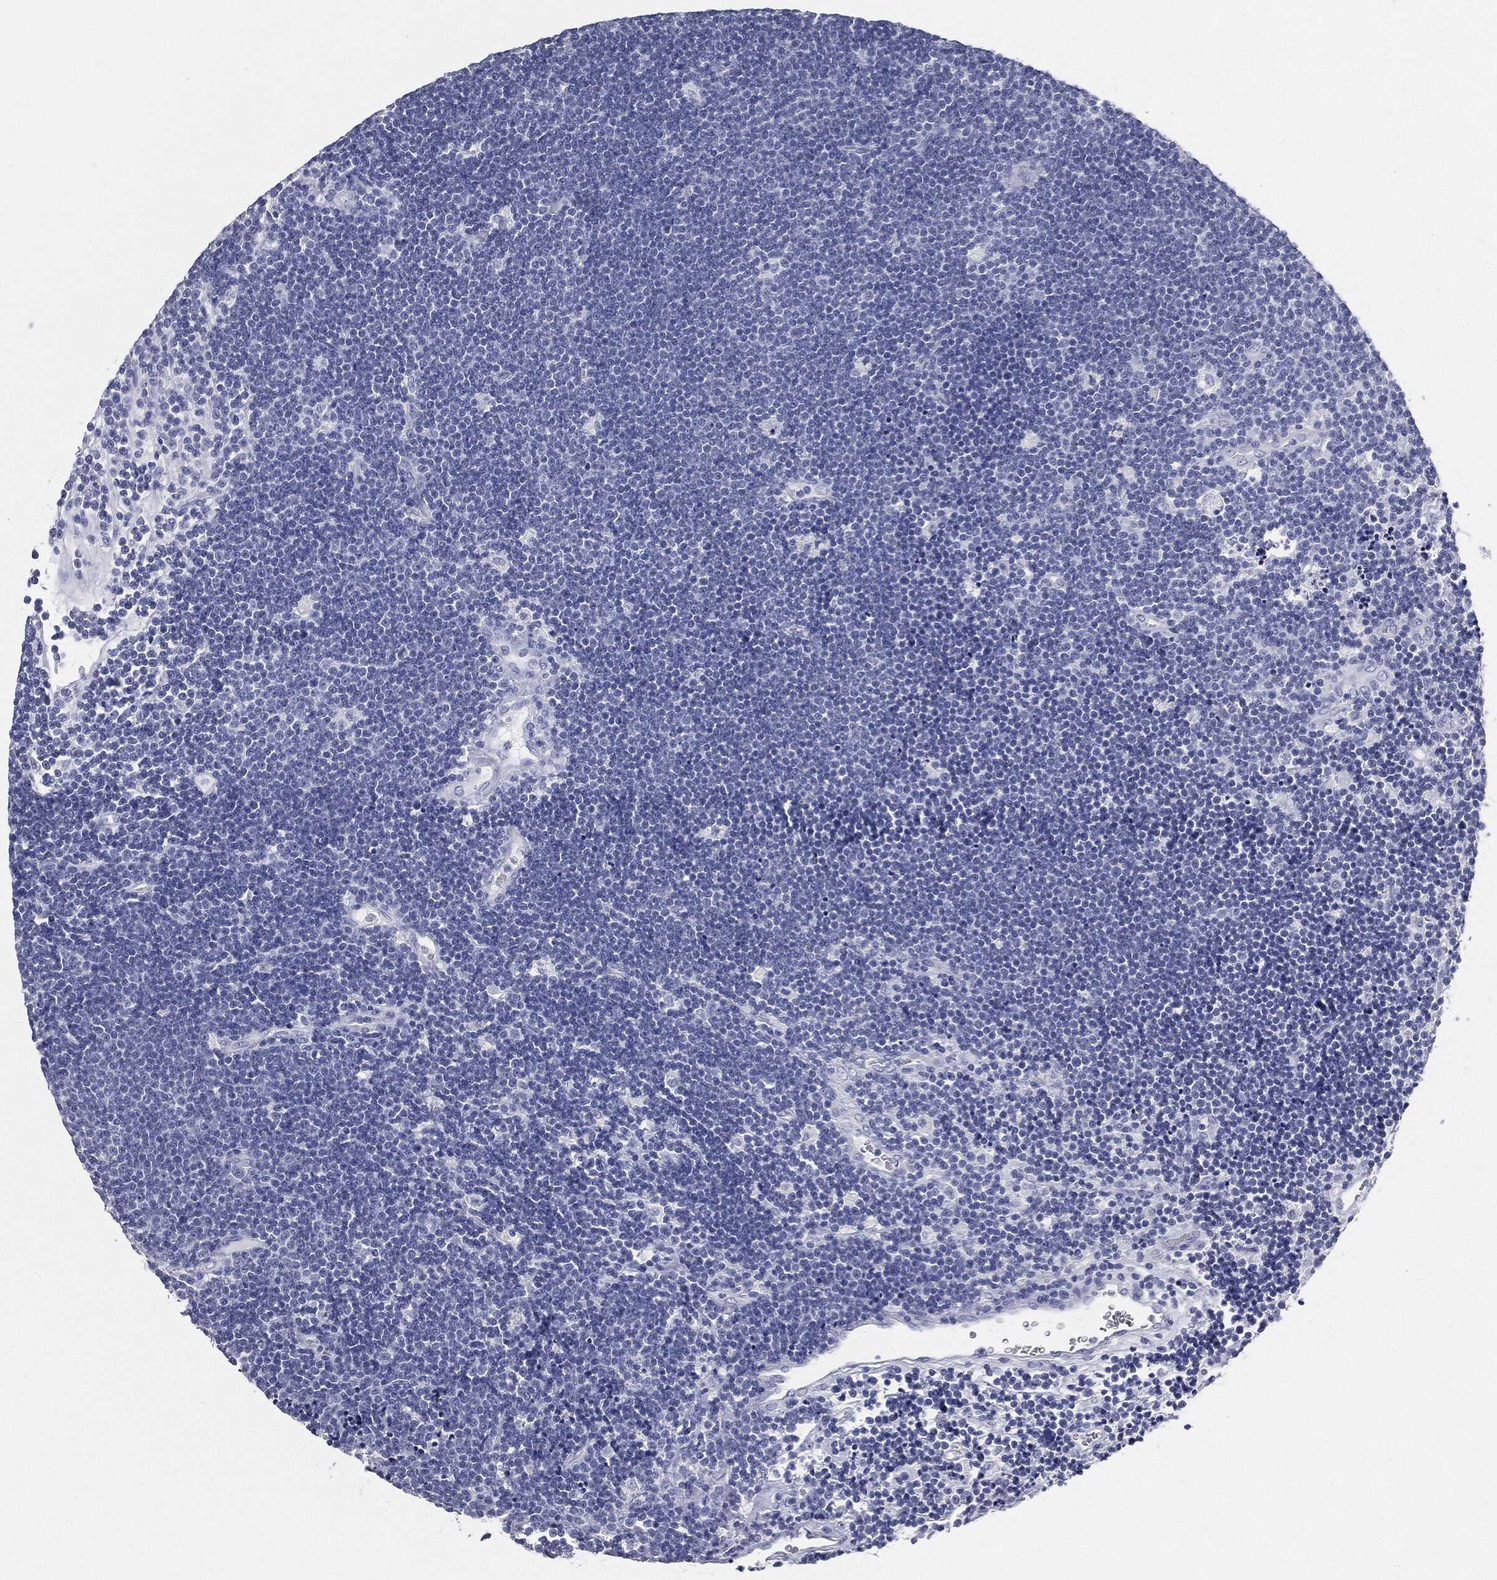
{"staining": {"intensity": "negative", "quantity": "none", "location": "none"}, "tissue": "lymphoma", "cell_type": "Tumor cells", "image_type": "cancer", "snomed": [{"axis": "morphology", "description": "Malignant lymphoma, non-Hodgkin's type, Low grade"}, {"axis": "topography", "description": "Brain"}], "caption": "Immunohistochemistry (IHC) photomicrograph of neoplastic tissue: lymphoma stained with DAB demonstrates no significant protein expression in tumor cells.", "gene": "CUZD1", "patient": {"sex": "female", "age": 66}}